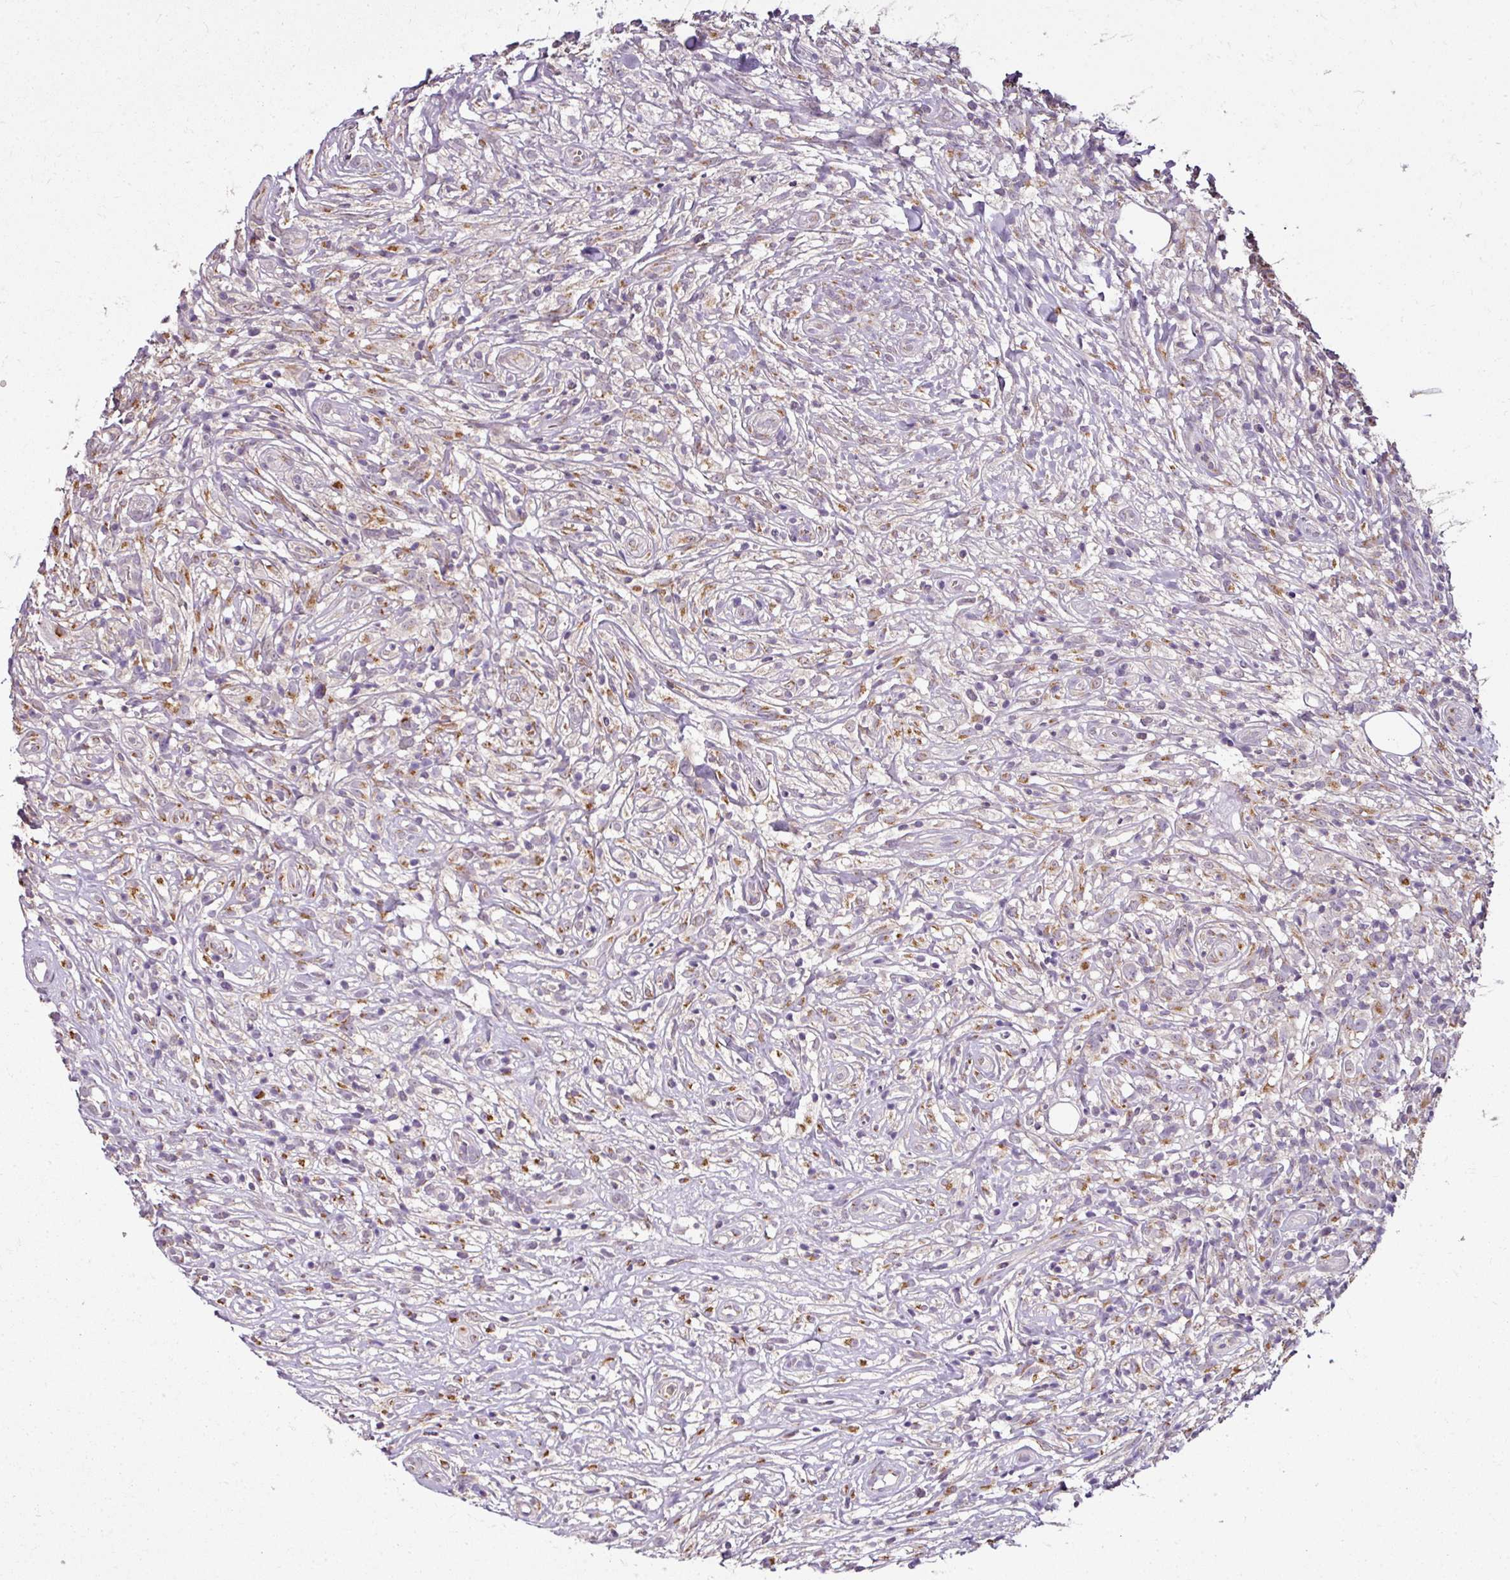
{"staining": {"intensity": "negative", "quantity": "none", "location": "none"}, "tissue": "lymphoma", "cell_type": "Tumor cells", "image_type": "cancer", "snomed": [{"axis": "morphology", "description": "Hodgkin's disease, NOS"}, {"axis": "topography", "description": "No Tissue"}], "caption": "Immunohistochemical staining of Hodgkin's disease reveals no significant positivity in tumor cells.", "gene": "JPH2", "patient": {"sex": "female", "age": 21}}